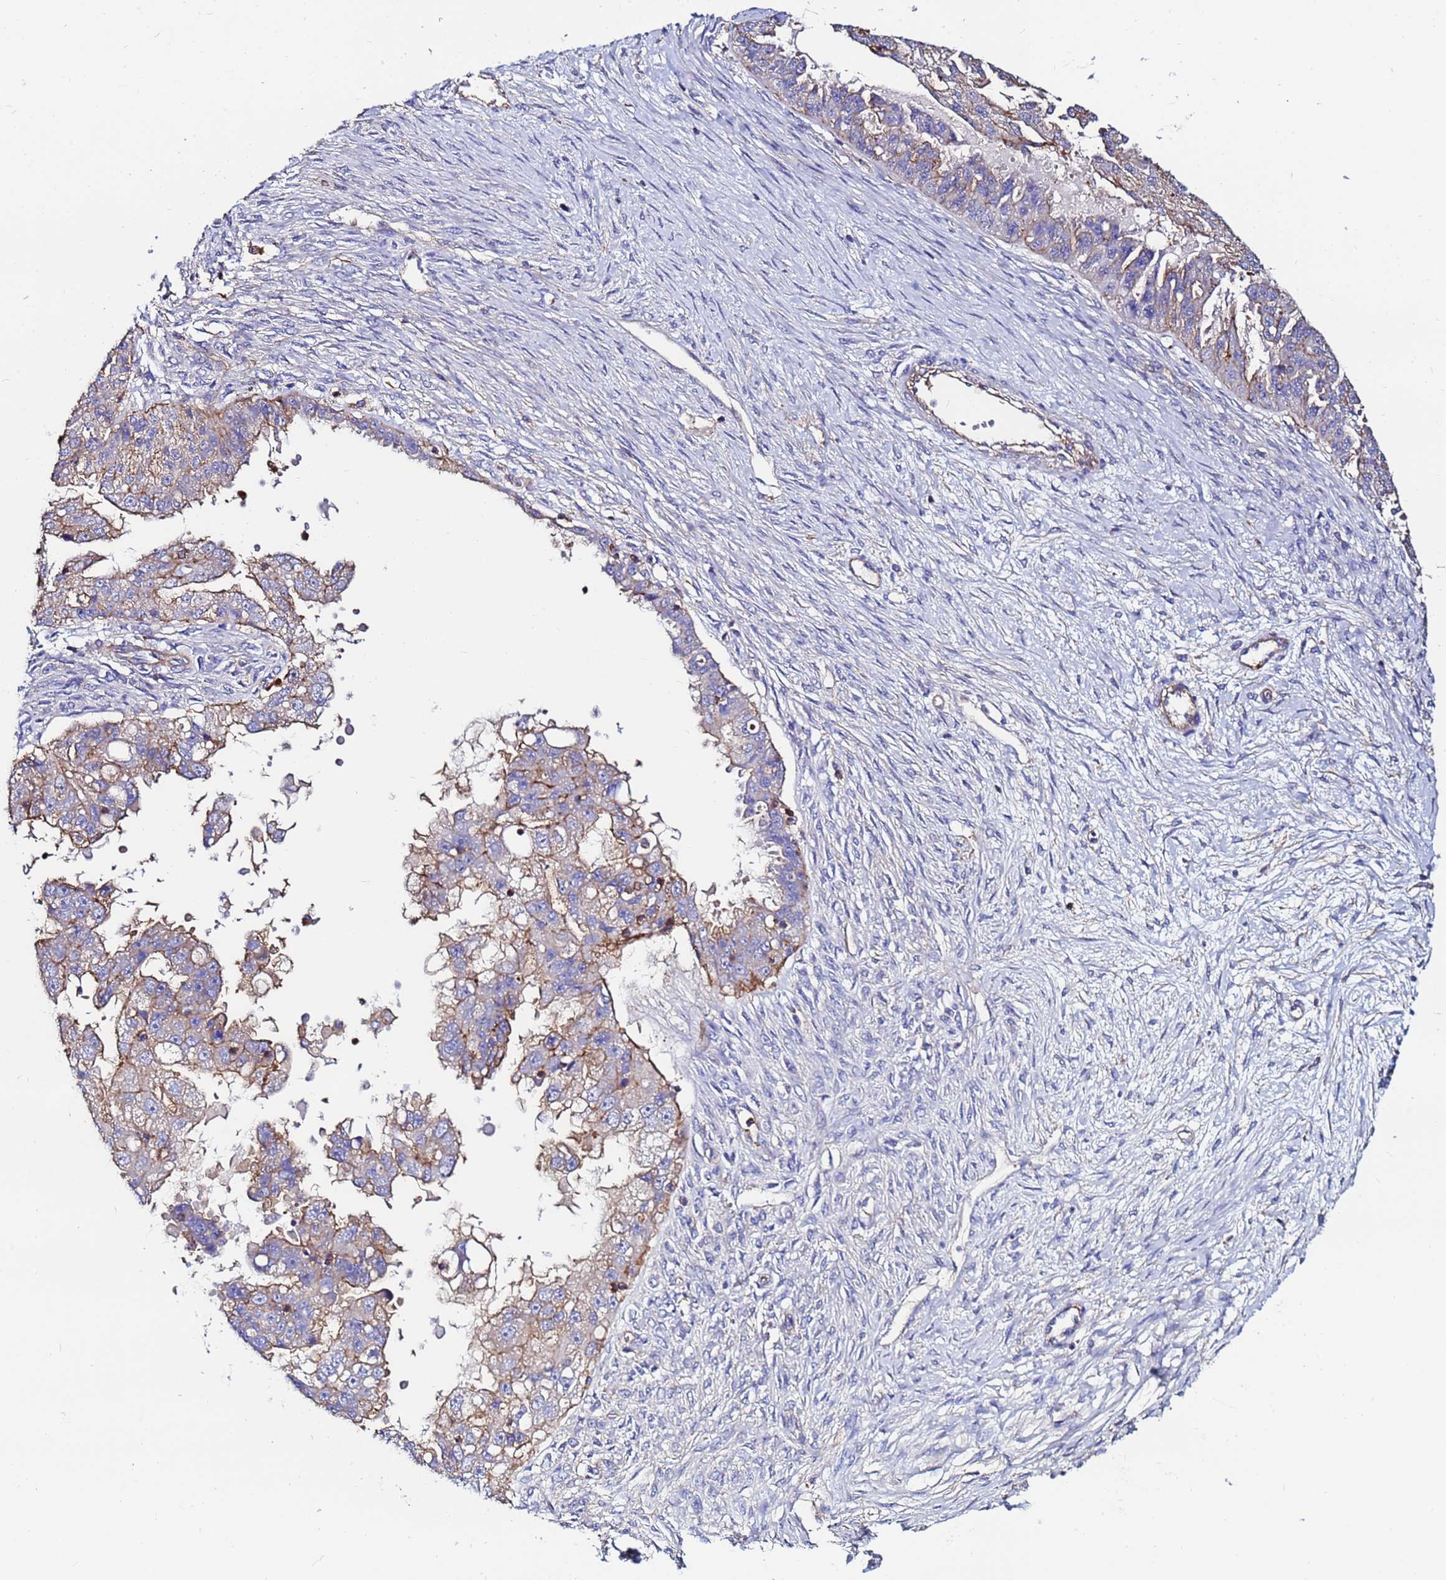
{"staining": {"intensity": "weak", "quantity": "25%-75%", "location": "cytoplasmic/membranous"}, "tissue": "ovarian cancer", "cell_type": "Tumor cells", "image_type": "cancer", "snomed": [{"axis": "morphology", "description": "Cystadenocarcinoma, serous, NOS"}, {"axis": "topography", "description": "Ovary"}], "caption": "DAB immunohistochemical staining of human serous cystadenocarcinoma (ovarian) reveals weak cytoplasmic/membranous protein staining in about 25%-75% of tumor cells.", "gene": "POTEE", "patient": {"sex": "female", "age": 58}}